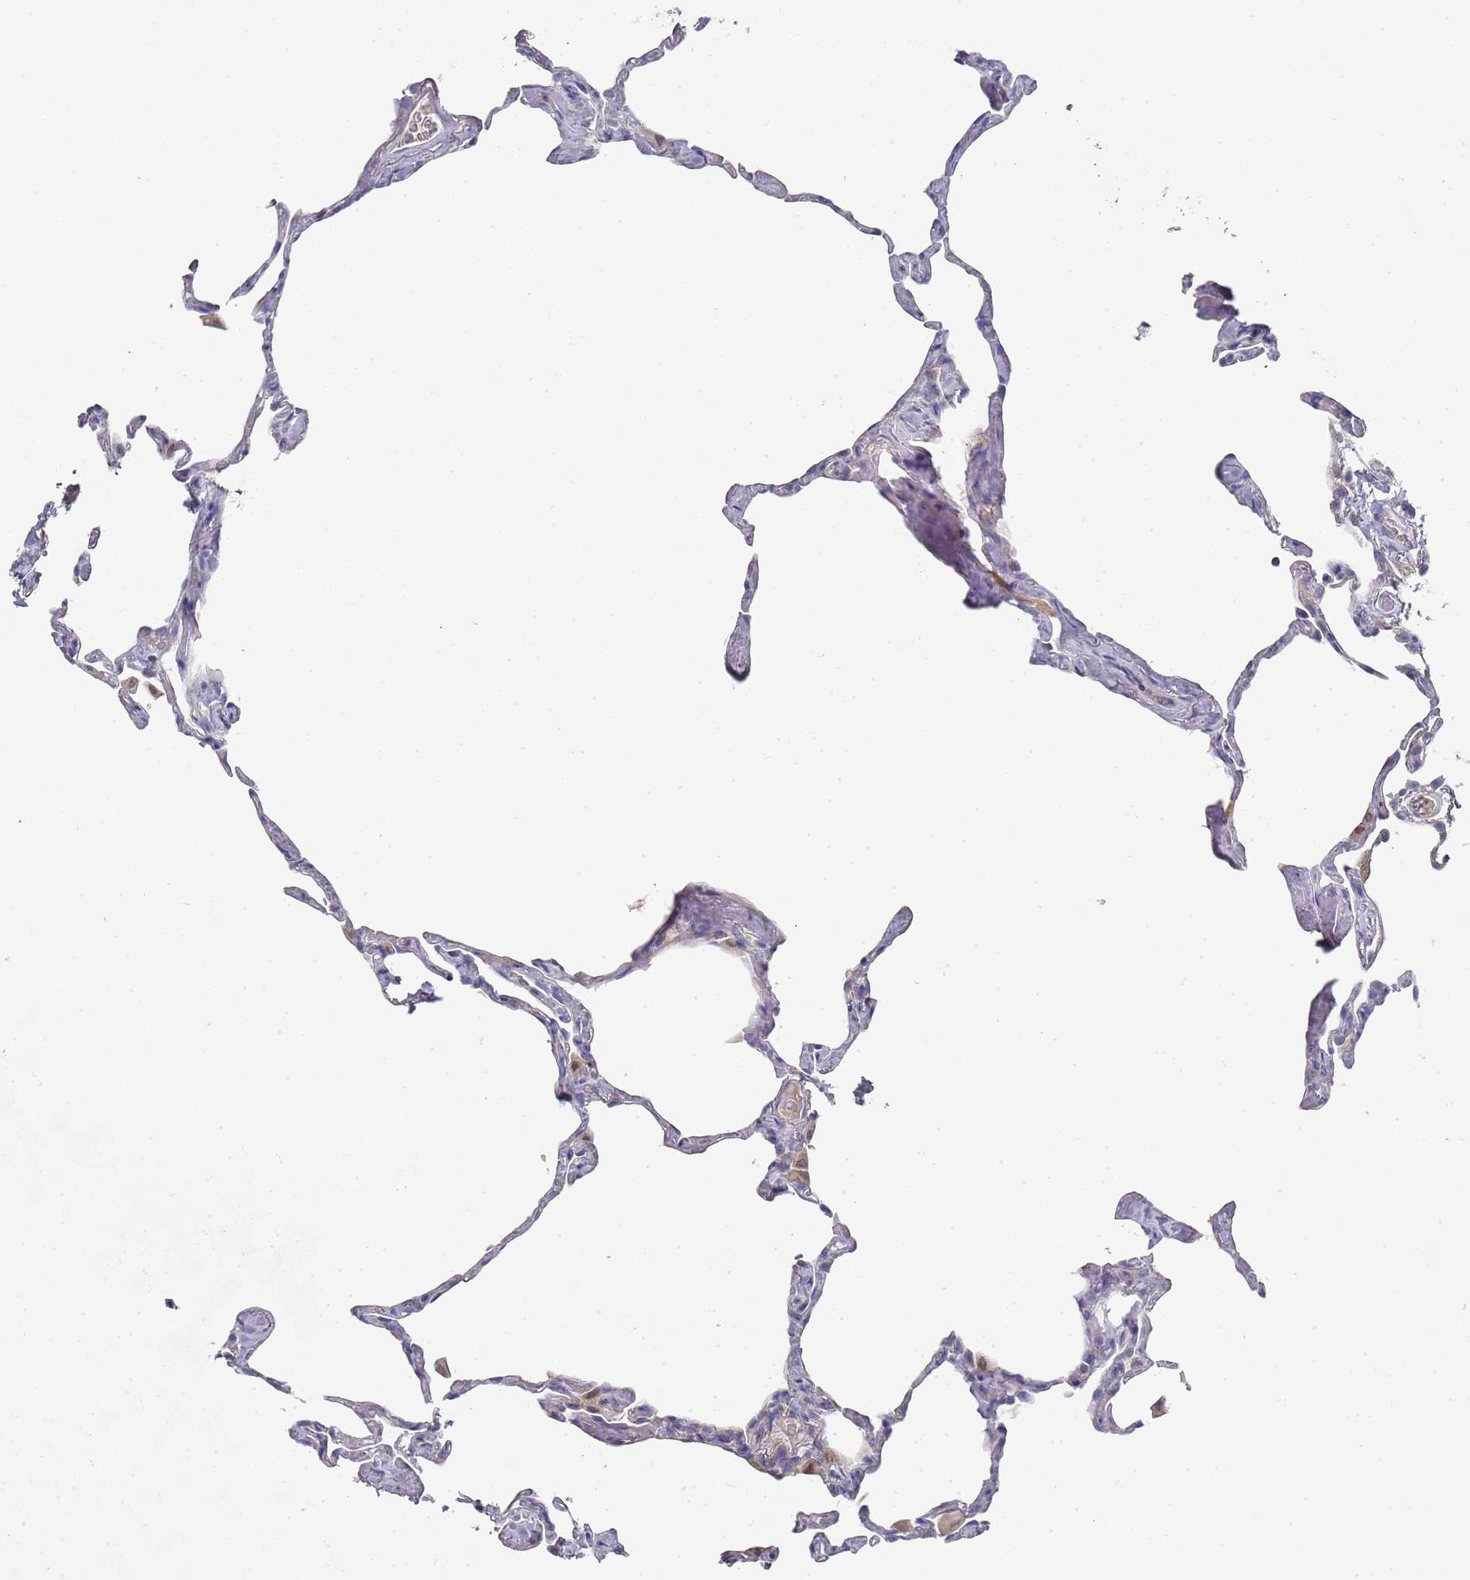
{"staining": {"intensity": "weak", "quantity": "<25%", "location": "cytoplasmic/membranous"}, "tissue": "lung", "cell_type": "Alveolar cells", "image_type": "normal", "snomed": [{"axis": "morphology", "description": "Normal tissue, NOS"}, {"axis": "topography", "description": "Lung"}], "caption": "Alveolar cells show no significant protein staining in normal lung.", "gene": "NPEPPS", "patient": {"sex": "male", "age": 65}}